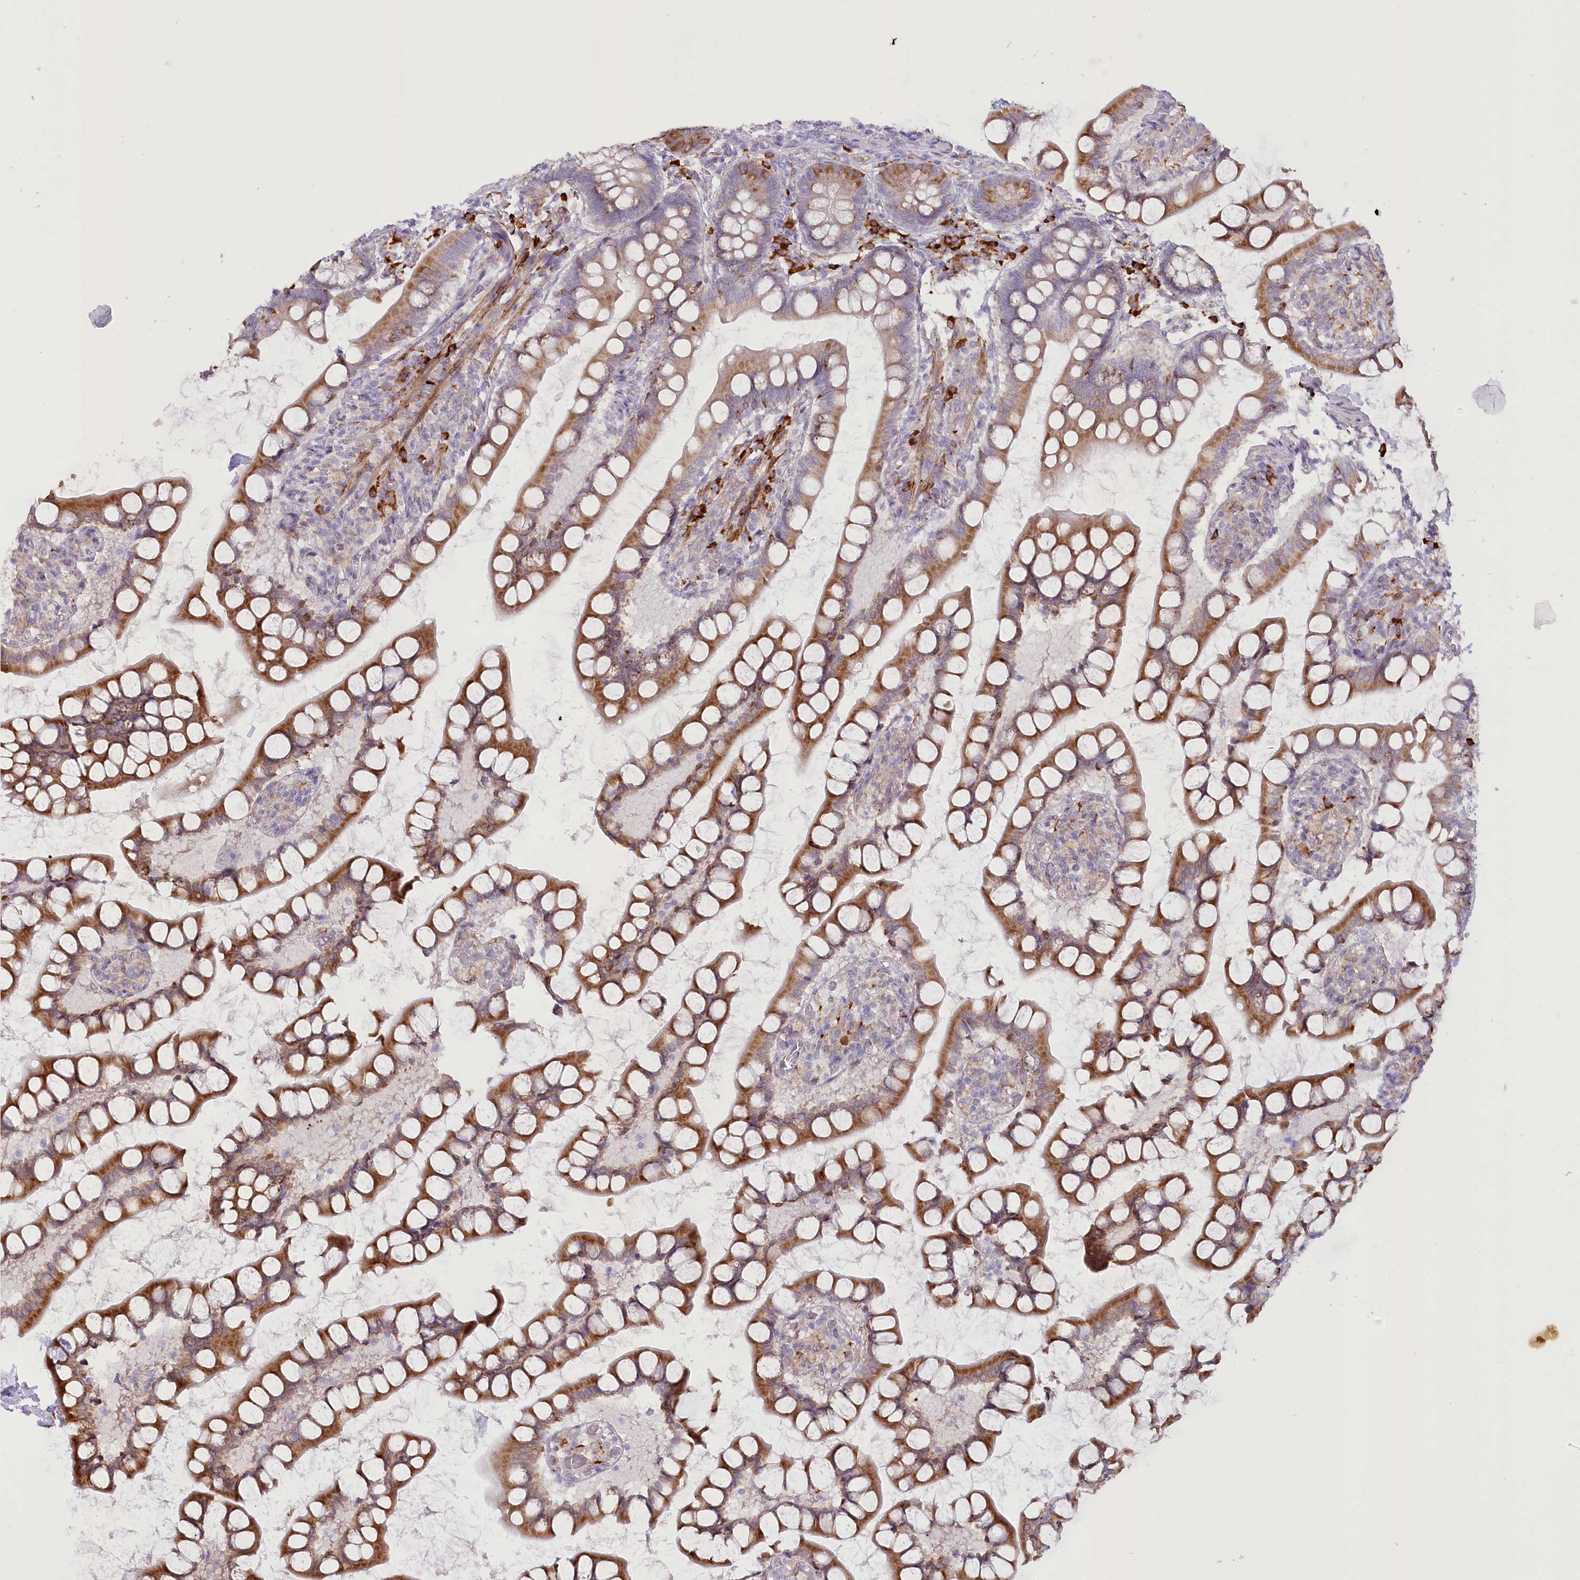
{"staining": {"intensity": "moderate", "quantity": ">75%", "location": "cytoplasmic/membranous"}, "tissue": "small intestine", "cell_type": "Glandular cells", "image_type": "normal", "snomed": [{"axis": "morphology", "description": "Normal tissue, NOS"}, {"axis": "topography", "description": "Small intestine"}], "caption": "A brown stain shows moderate cytoplasmic/membranous staining of a protein in glandular cells of normal small intestine.", "gene": "NCKAP5", "patient": {"sex": "male", "age": 52}}